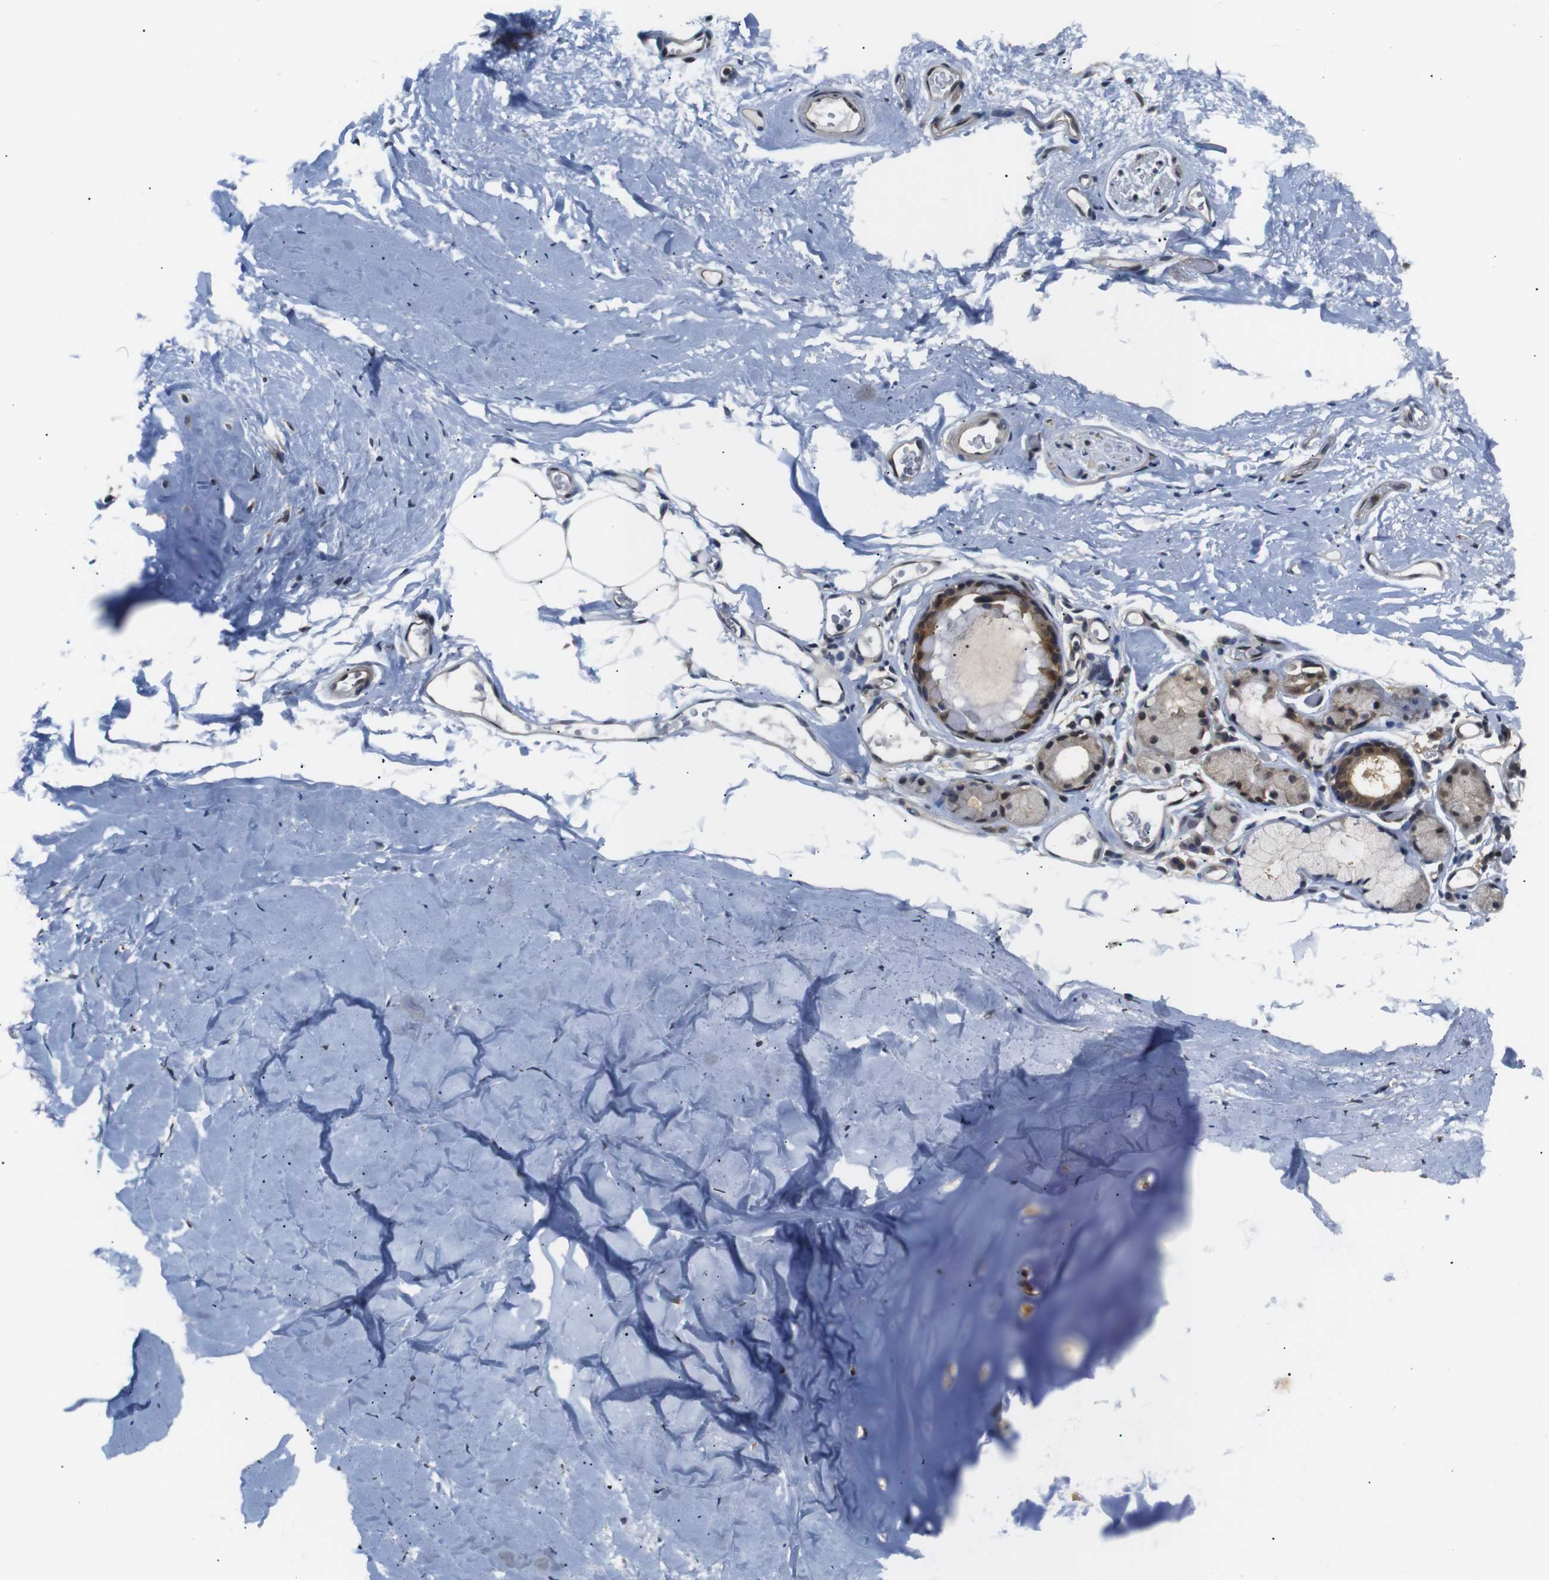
{"staining": {"intensity": "negative", "quantity": "none", "location": "none"}, "tissue": "adipose tissue", "cell_type": "Adipocytes", "image_type": "normal", "snomed": [{"axis": "morphology", "description": "Normal tissue, NOS"}, {"axis": "topography", "description": "Bronchus"}], "caption": "High power microscopy micrograph of an immunohistochemistry (IHC) image of benign adipose tissue, revealing no significant expression in adipocytes.", "gene": "UBXN1", "patient": {"sex": "female", "age": 73}}